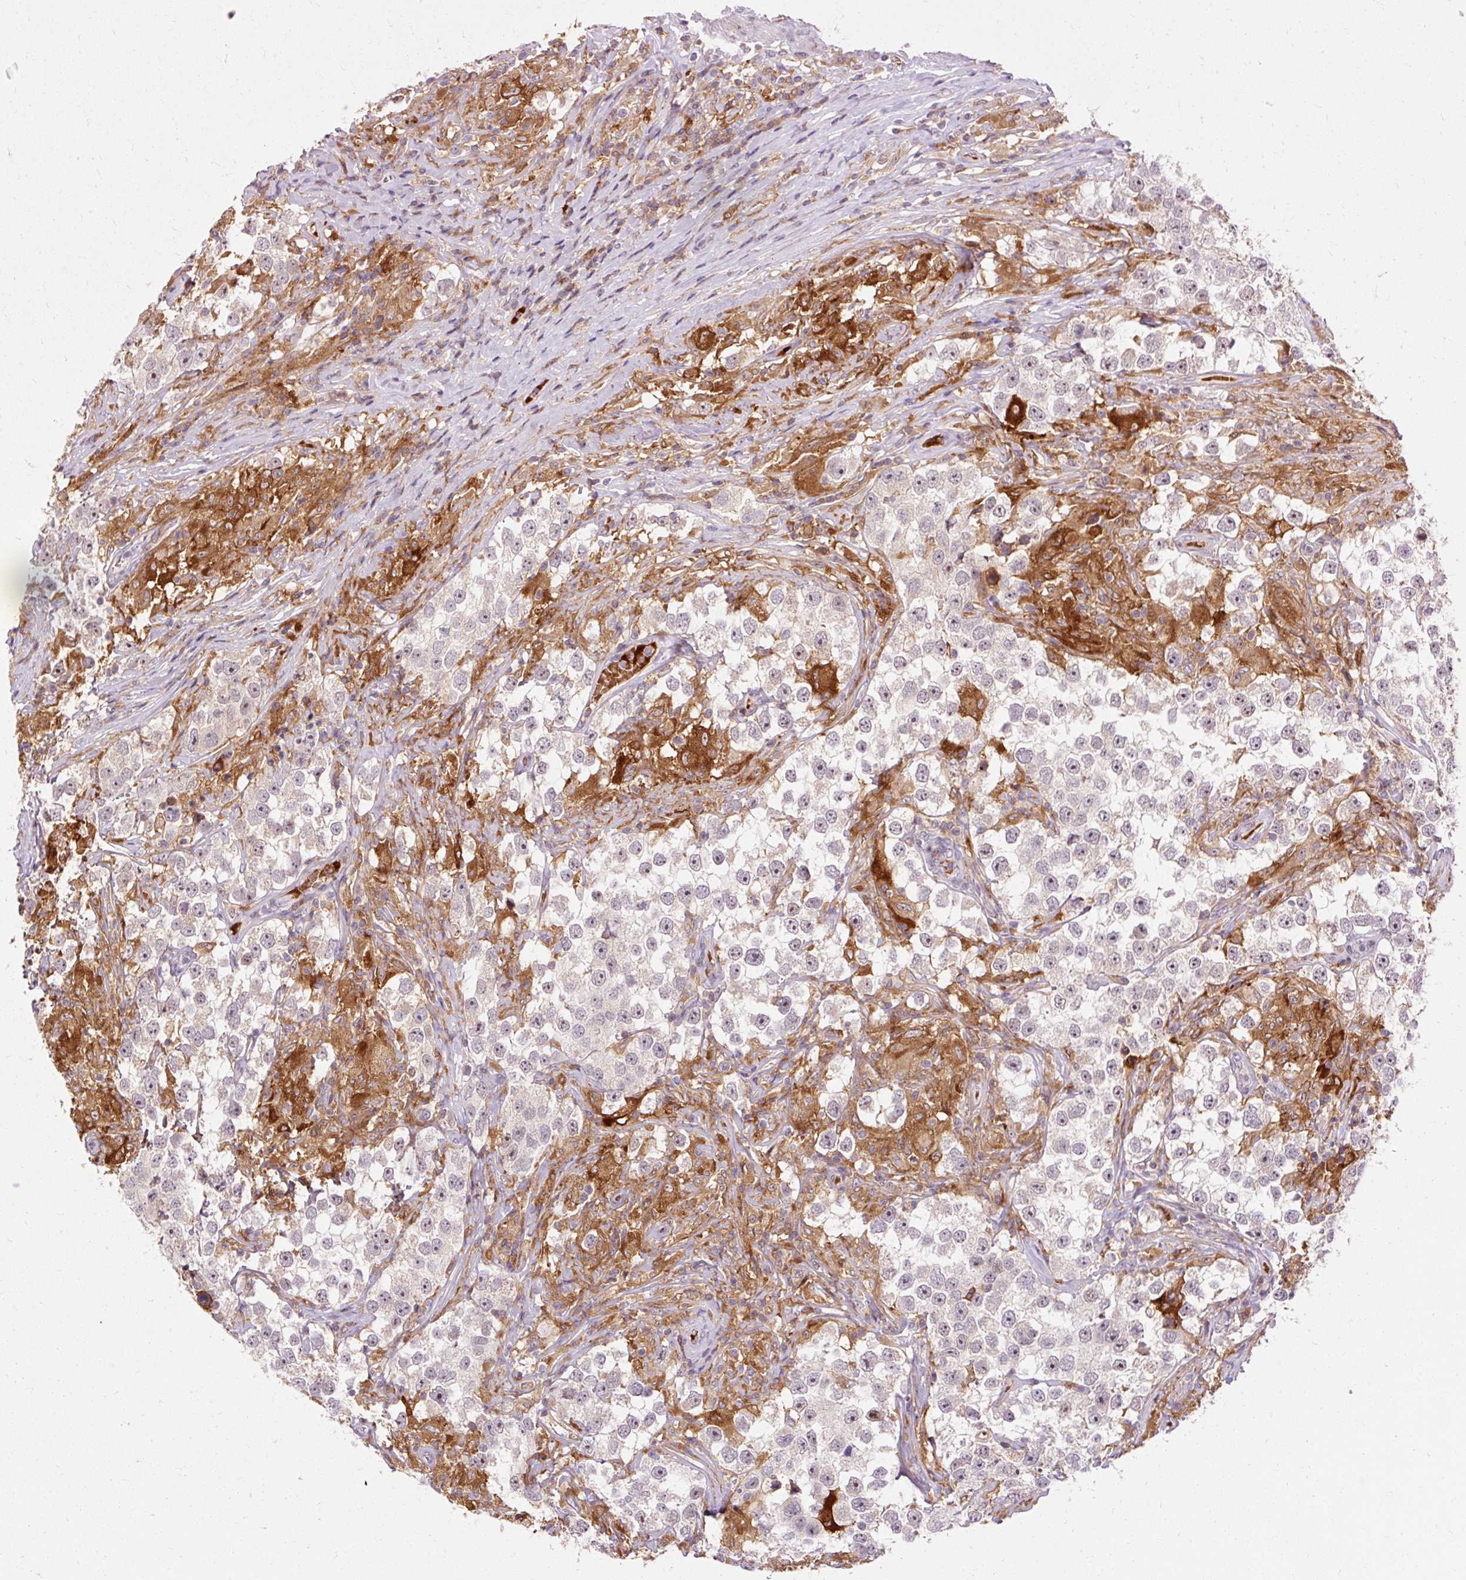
{"staining": {"intensity": "negative", "quantity": "none", "location": "none"}, "tissue": "testis cancer", "cell_type": "Tumor cells", "image_type": "cancer", "snomed": [{"axis": "morphology", "description": "Seminoma, NOS"}, {"axis": "topography", "description": "Testis"}], "caption": "IHC micrograph of neoplastic tissue: testis cancer stained with DAB (3,3'-diaminobenzidine) exhibits no significant protein expression in tumor cells. (DAB (3,3'-diaminobenzidine) immunohistochemistry (IHC), high magnification).", "gene": "CEBPZ", "patient": {"sex": "male", "age": 46}}